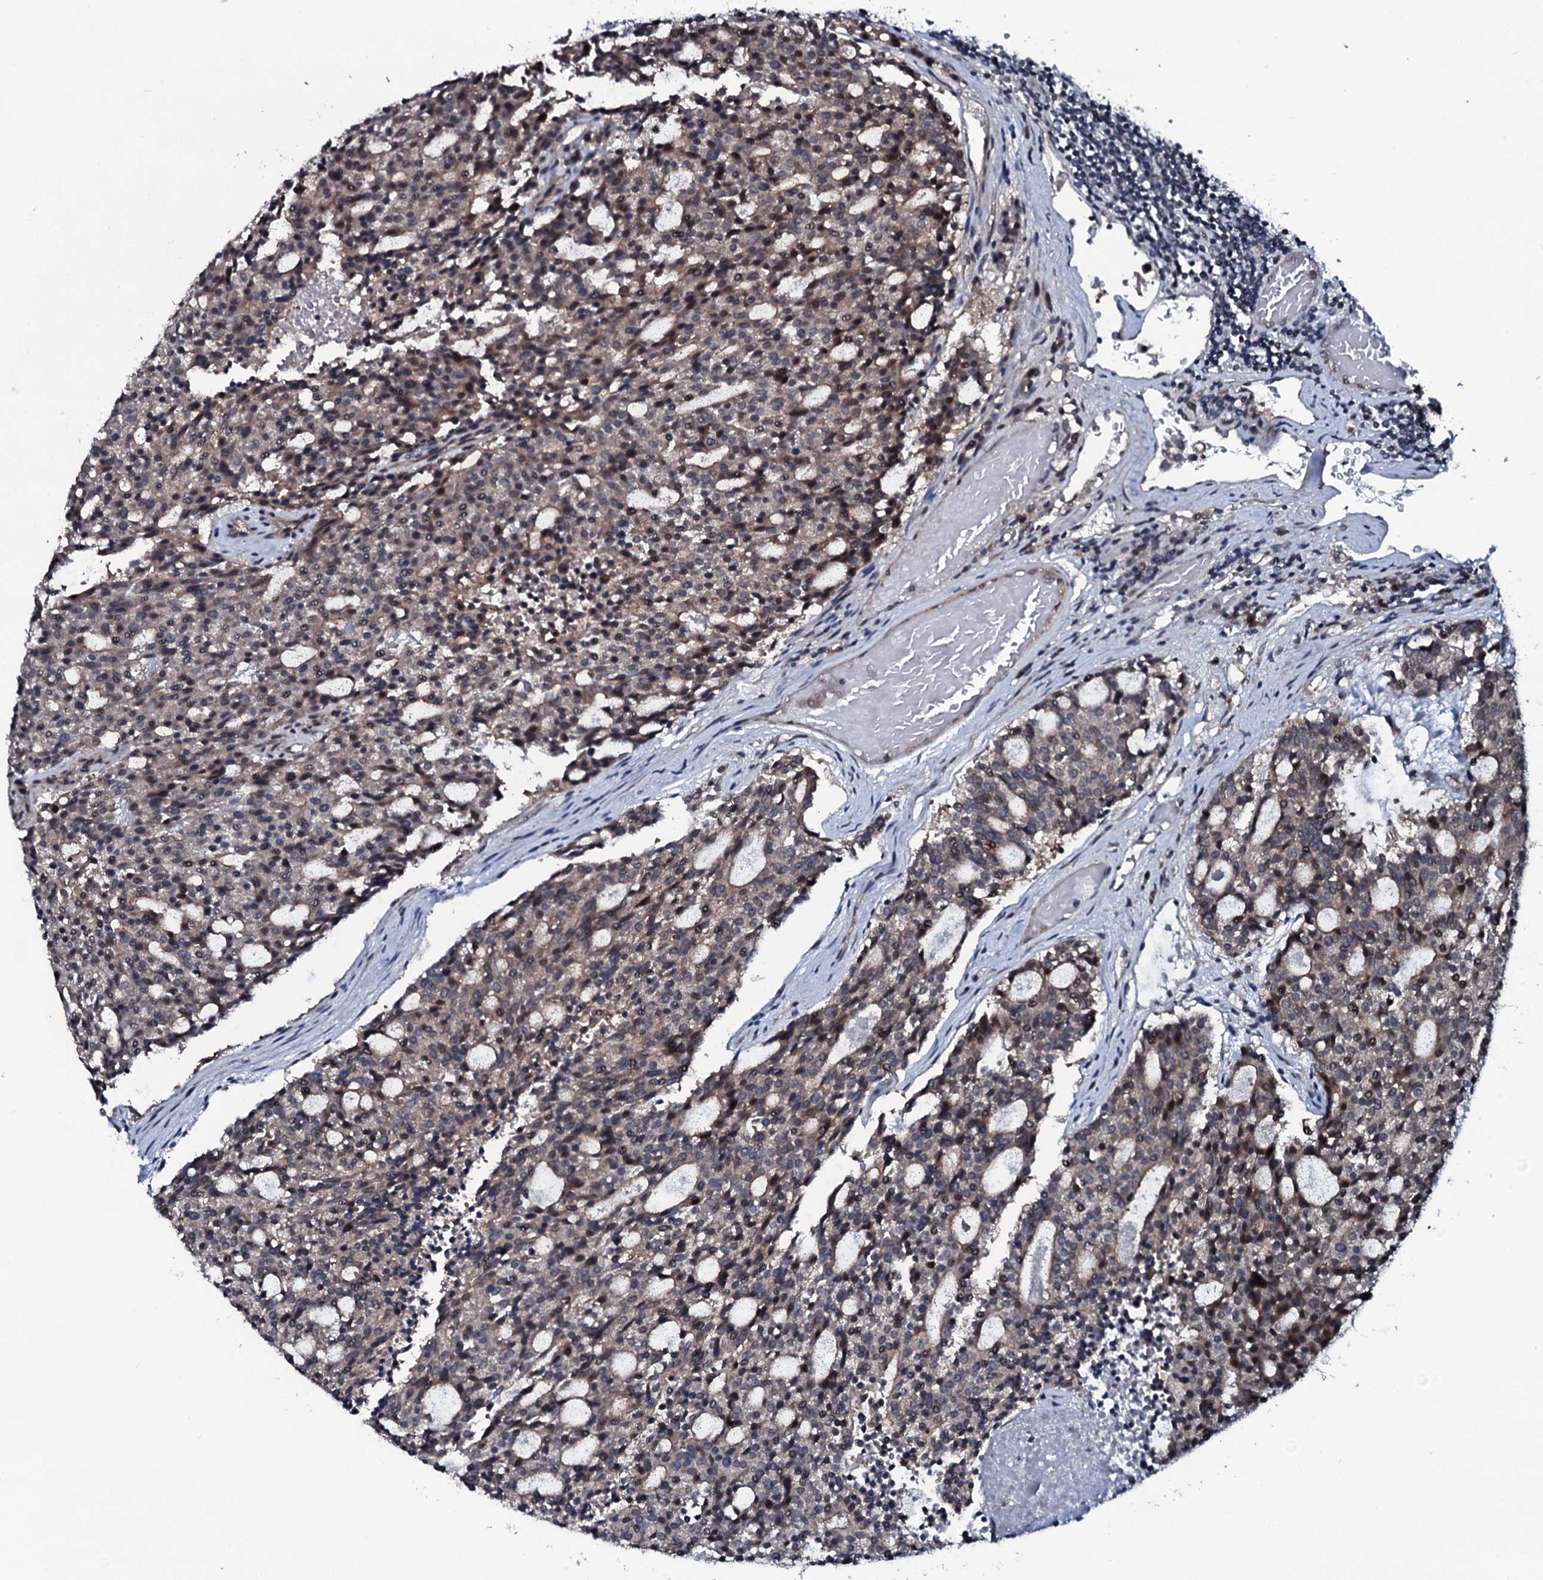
{"staining": {"intensity": "weak", "quantity": "25%-75%", "location": "cytoplasmic/membranous"}, "tissue": "carcinoid", "cell_type": "Tumor cells", "image_type": "cancer", "snomed": [{"axis": "morphology", "description": "Carcinoid, malignant, NOS"}, {"axis": "topography", "description": "Pancreas"}], "caption": "A micrograph showing weak cytoplasmic/membranous expression in approximately 25%-75% of tumor cells in malignant carcinoid, as visualized by brown immunohistochemical staining.", "gene": "OGFOD2", "patient": {"sex": "female", "age": 54}}